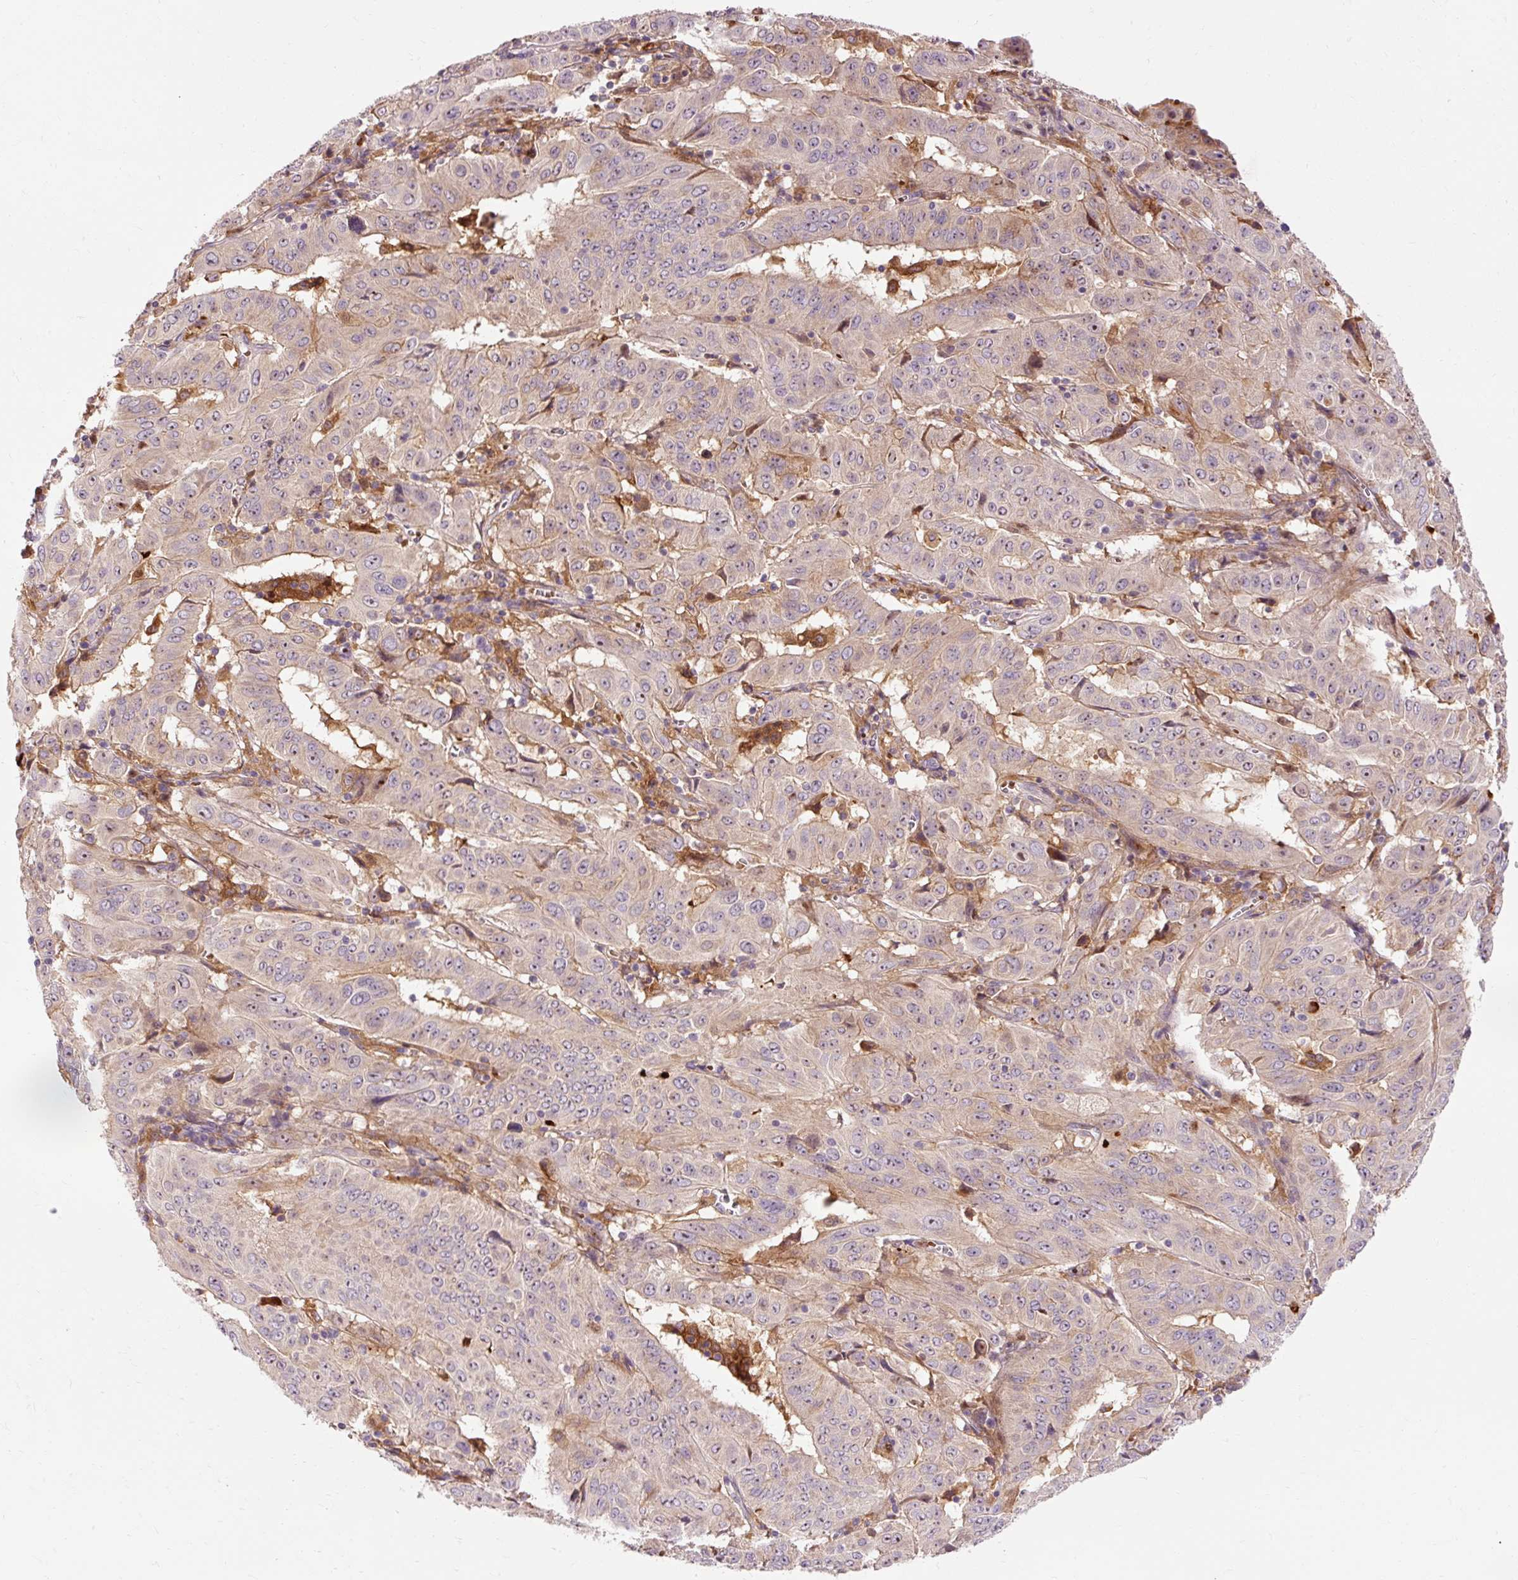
{"staining": {"intensity": "weak", "quantity": "25%-75%", "location": "cytoplasmic/membranous"}, "tissue": "pancreatic cancer", "cell_type": "Tumor cells", "image_type": "cancer", "snomed": [{"axis": "morphology", "description": "Adenocarcinoma, NOS"}, {"axis": "topography", "description": "Pancreas"}], "caption": "Immunohistochemical staining of human pancreatic cancer reveals low levels of weak cytoplasmic/membranous protein staining in about 25%-75% of tumor cells.", "gene": "CEBPZ", "patient": {"sex": "male", "age": 63}}